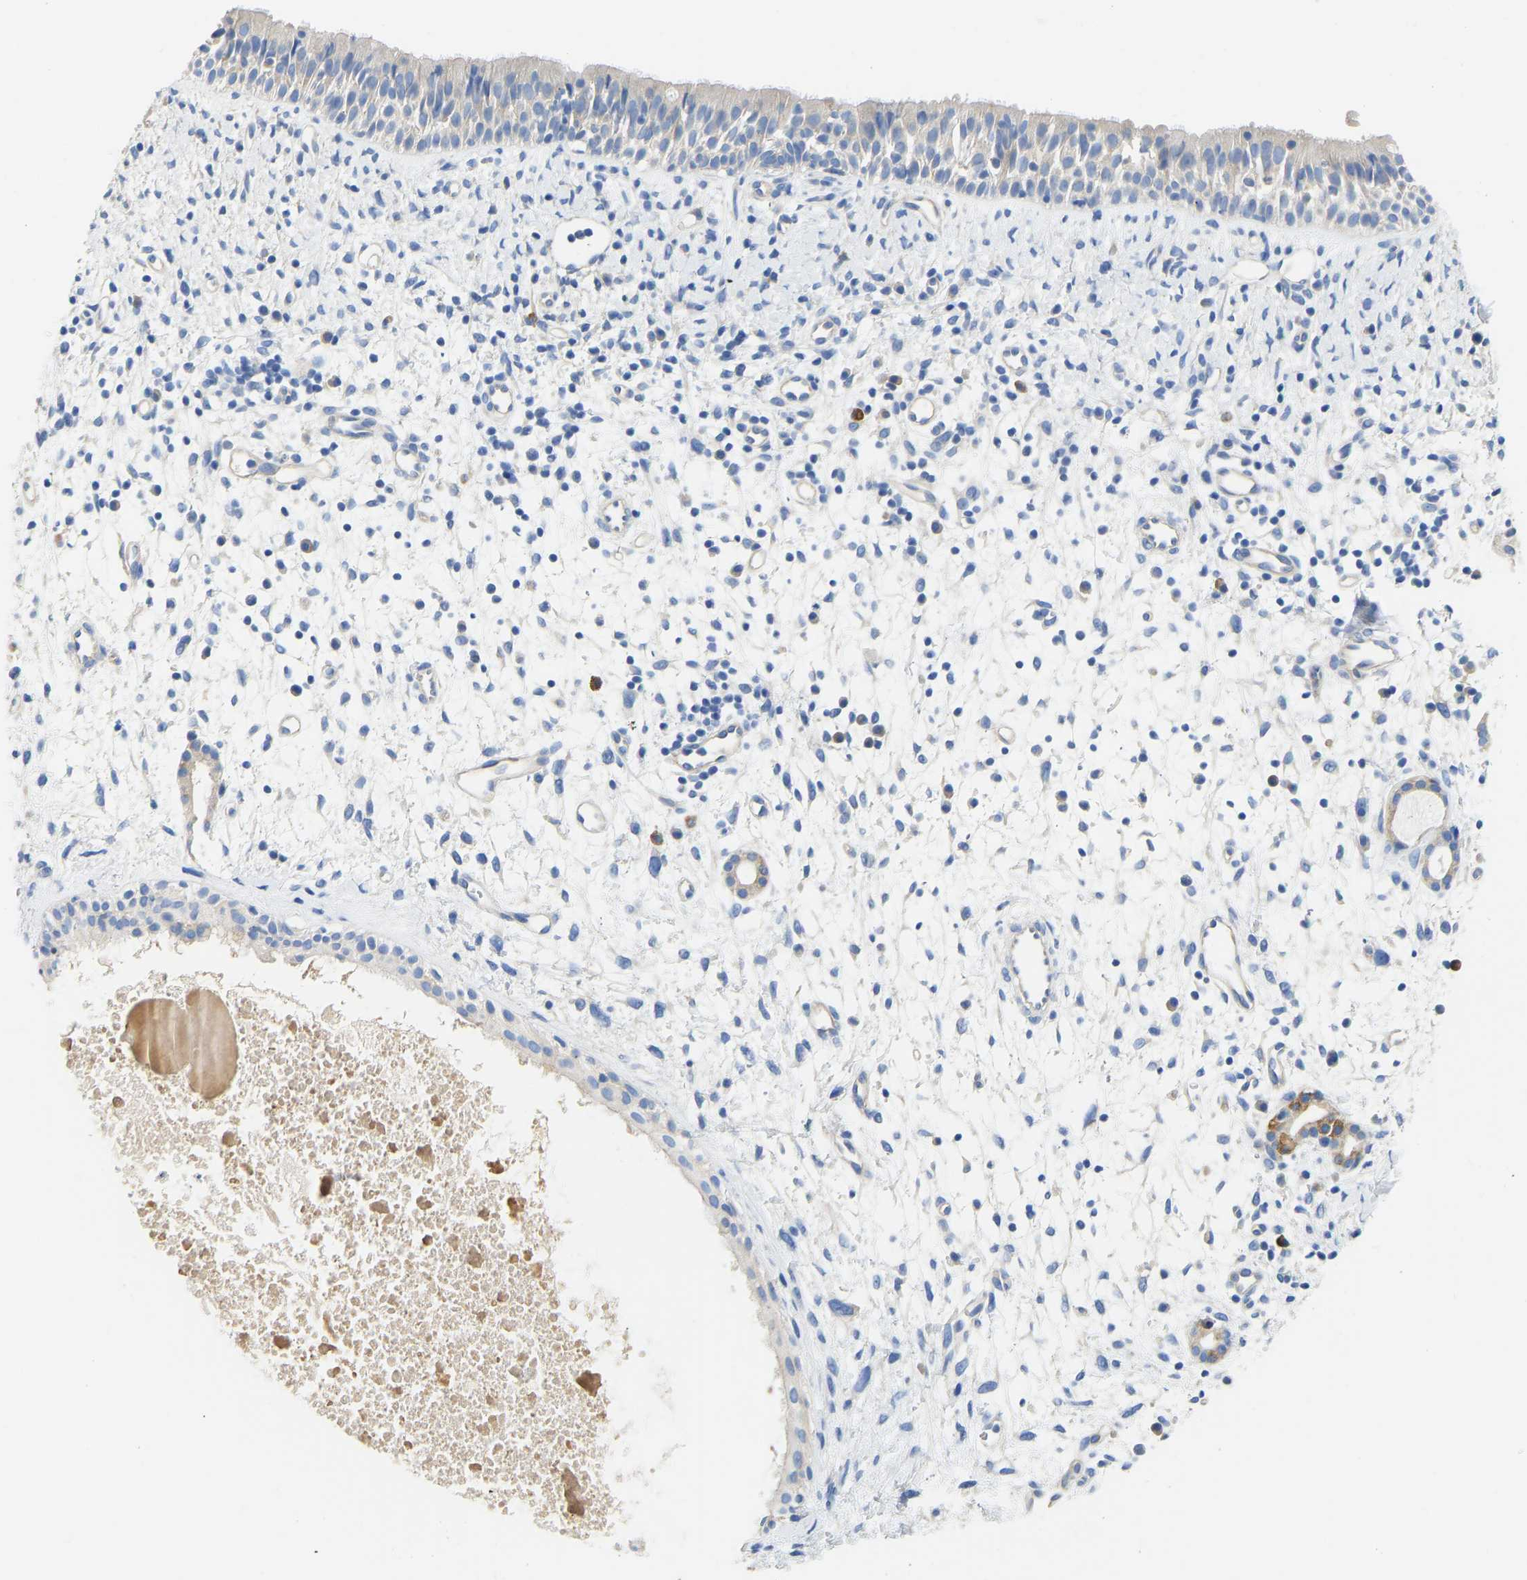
{"staining": {"intensity": "negative", "quantity": "none", "location": "none"}, "tissue": "nasopharynx", "cell_type": "Respiratory epithelial cells", "image_type": "normal", "snomed": [{"axis": "morphology", "description": "Normal tissue, NOS"}, {"axis": "topography", "description": "Nasopharynx"}], "caption": "Immunohistochemical staining of benign human nasopharynx displays no significant staining in respiratory epithelial cells.", "gene": "CHAD", "patient": {"sex": "male", "age": 22}}